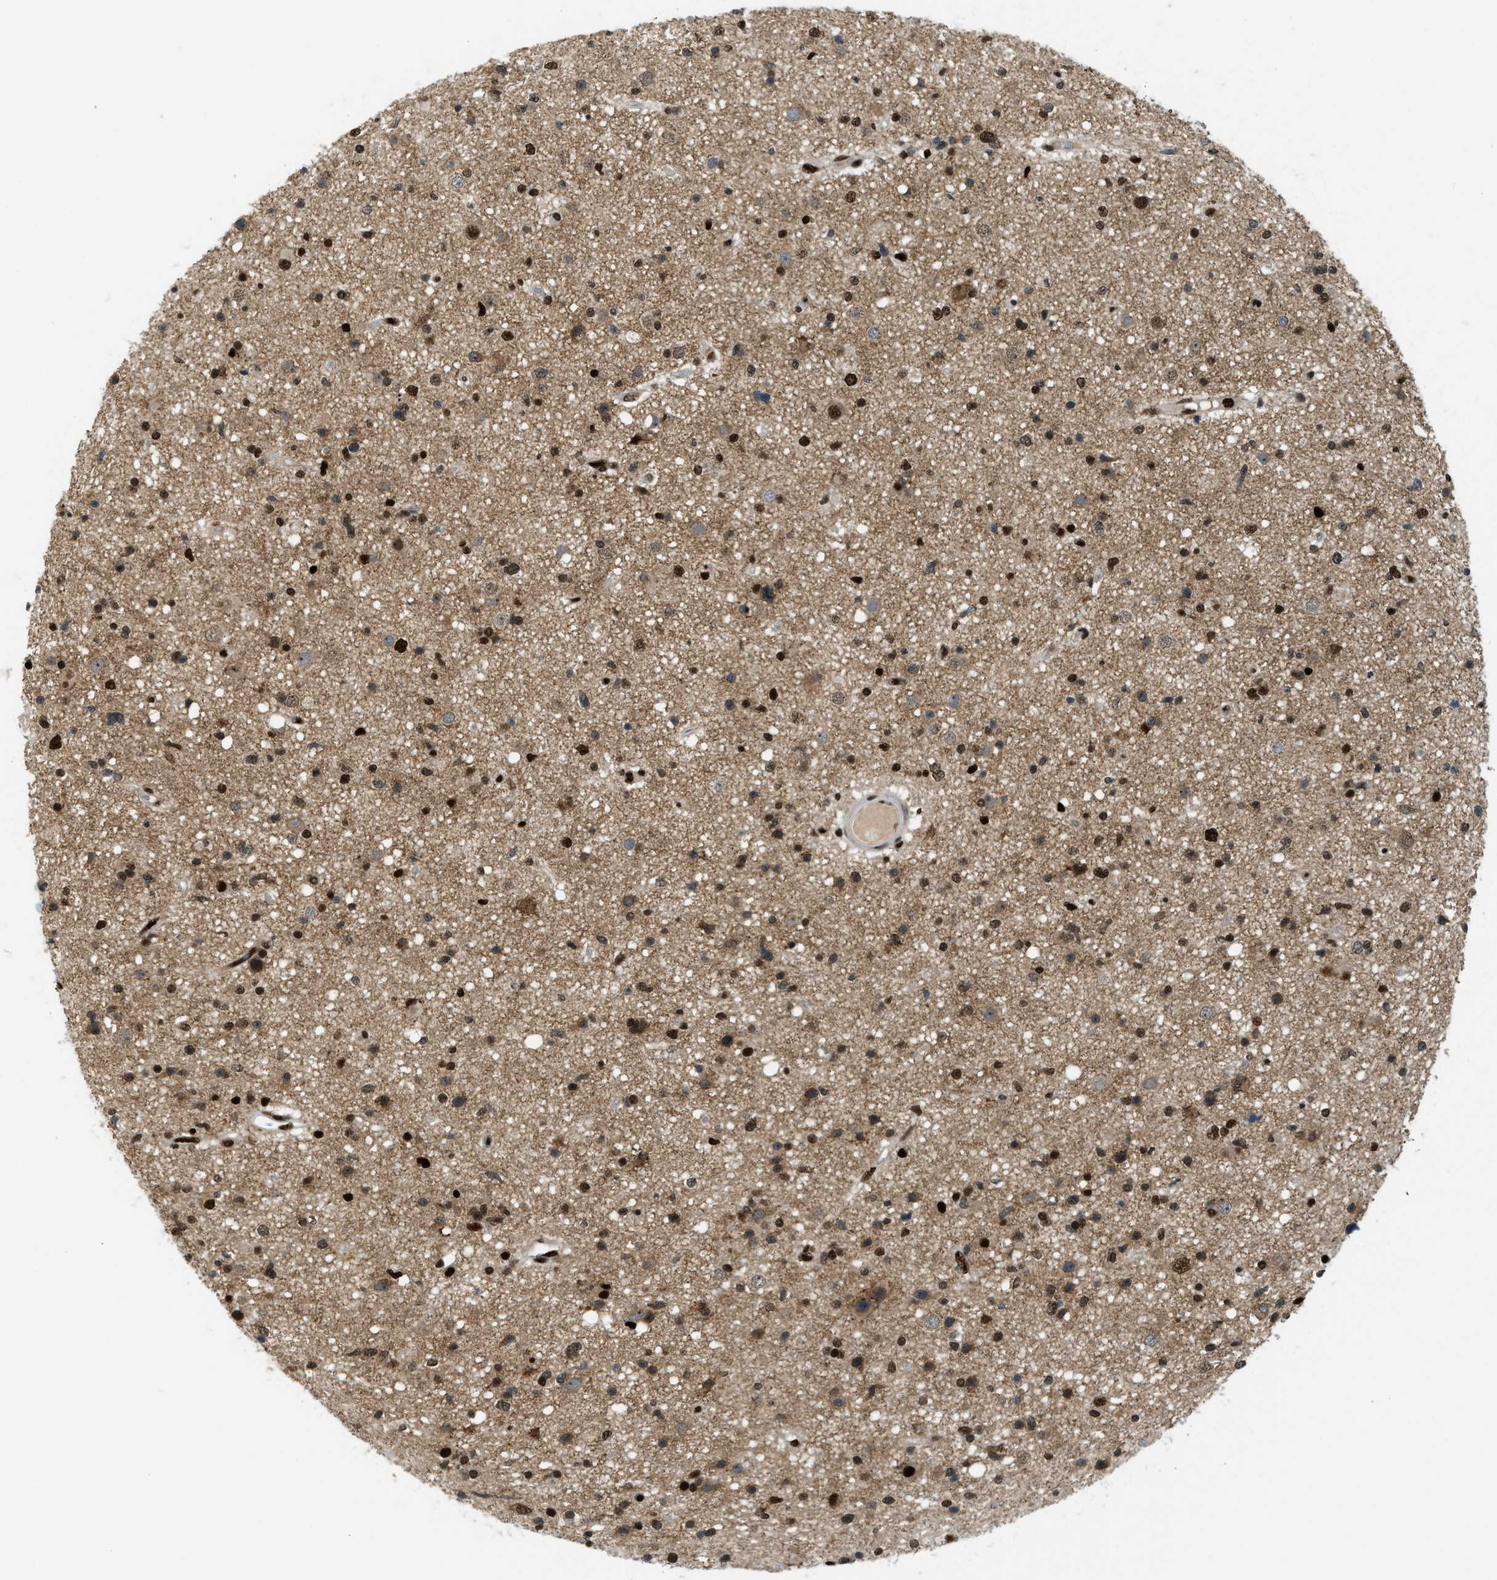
{"staining": {"intensity": "strong", "quantity": ">75%", "location": "nuclear"}, "tissue": "glioma", "cell_type": "Tumor cells", "image_type": "cancer", "snomed": [{"axis": "morphology", "description": "Glioma, malignant, High grade"}, {"axis": "topography", "description": "Brain"}], "caption": "A high-resolution photomicrograph shows immunohistochemistry staining of malignant glioma (high-grade), which exhibits strong nuclear staining in approximately >75% of tumor cells. (DAB (3,3'-diaminobenzidine) IHC, brown staining for protein, blue staining for nuclei).", "gene": "RFX5", "patient": {"sex": "male", "age": 33}}